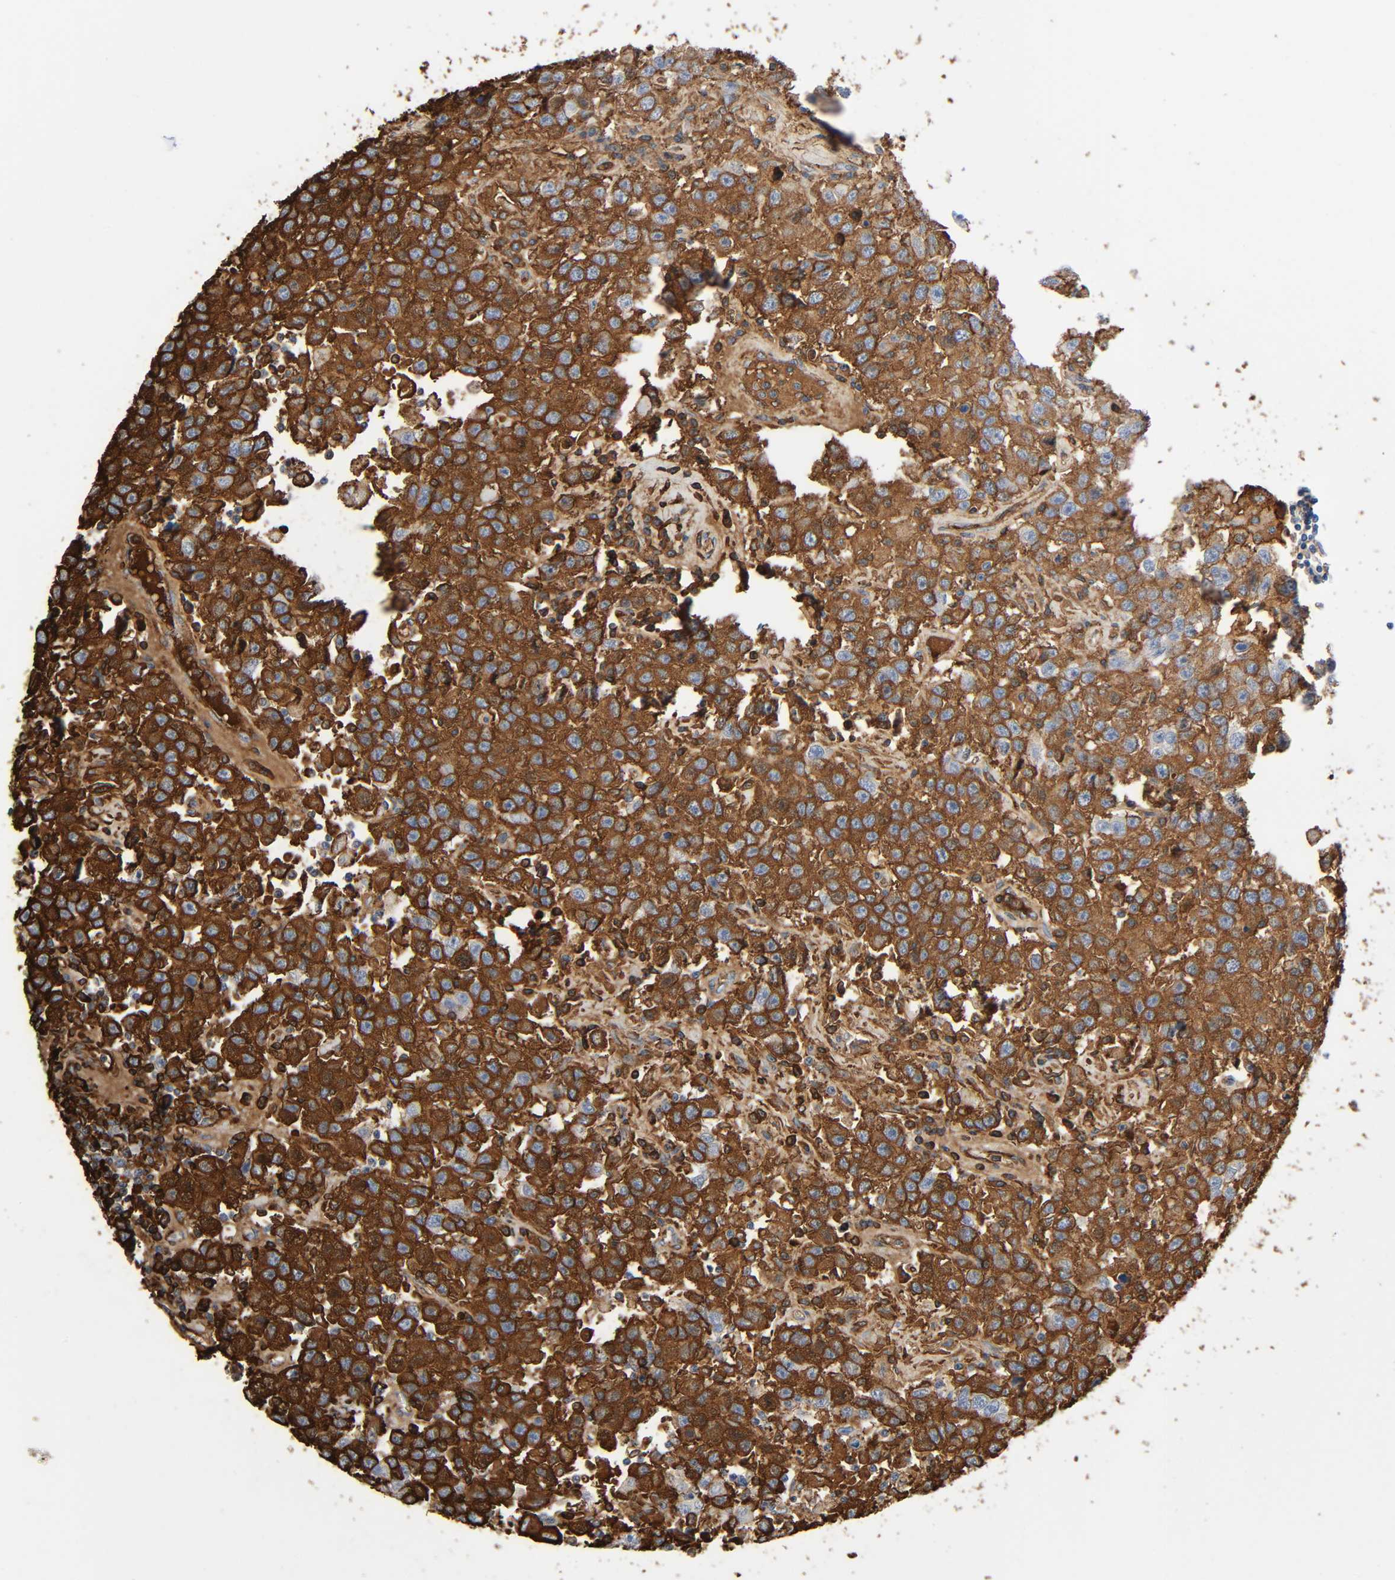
{"staining": {"intensity": "strong", "quantity": ">75%", "location": "cytoplasmic/membranous"}, "tissue": "testis cancer", "cell_type": "Tumor cells", "image_type": "cancer", "snomed": [{"axis": "morphology", "description": "Seminoma, NOS"}, {"axis": "topography", "description": "Testis"}], "caption": "Brown immunohistochemical staining in human testis cancer (seminoma) reveals strong cytoplasmic/membranous expression in about >75% of tumor cells.", "gene": "C3", "patient": {"sex": "male", "age": 41}}